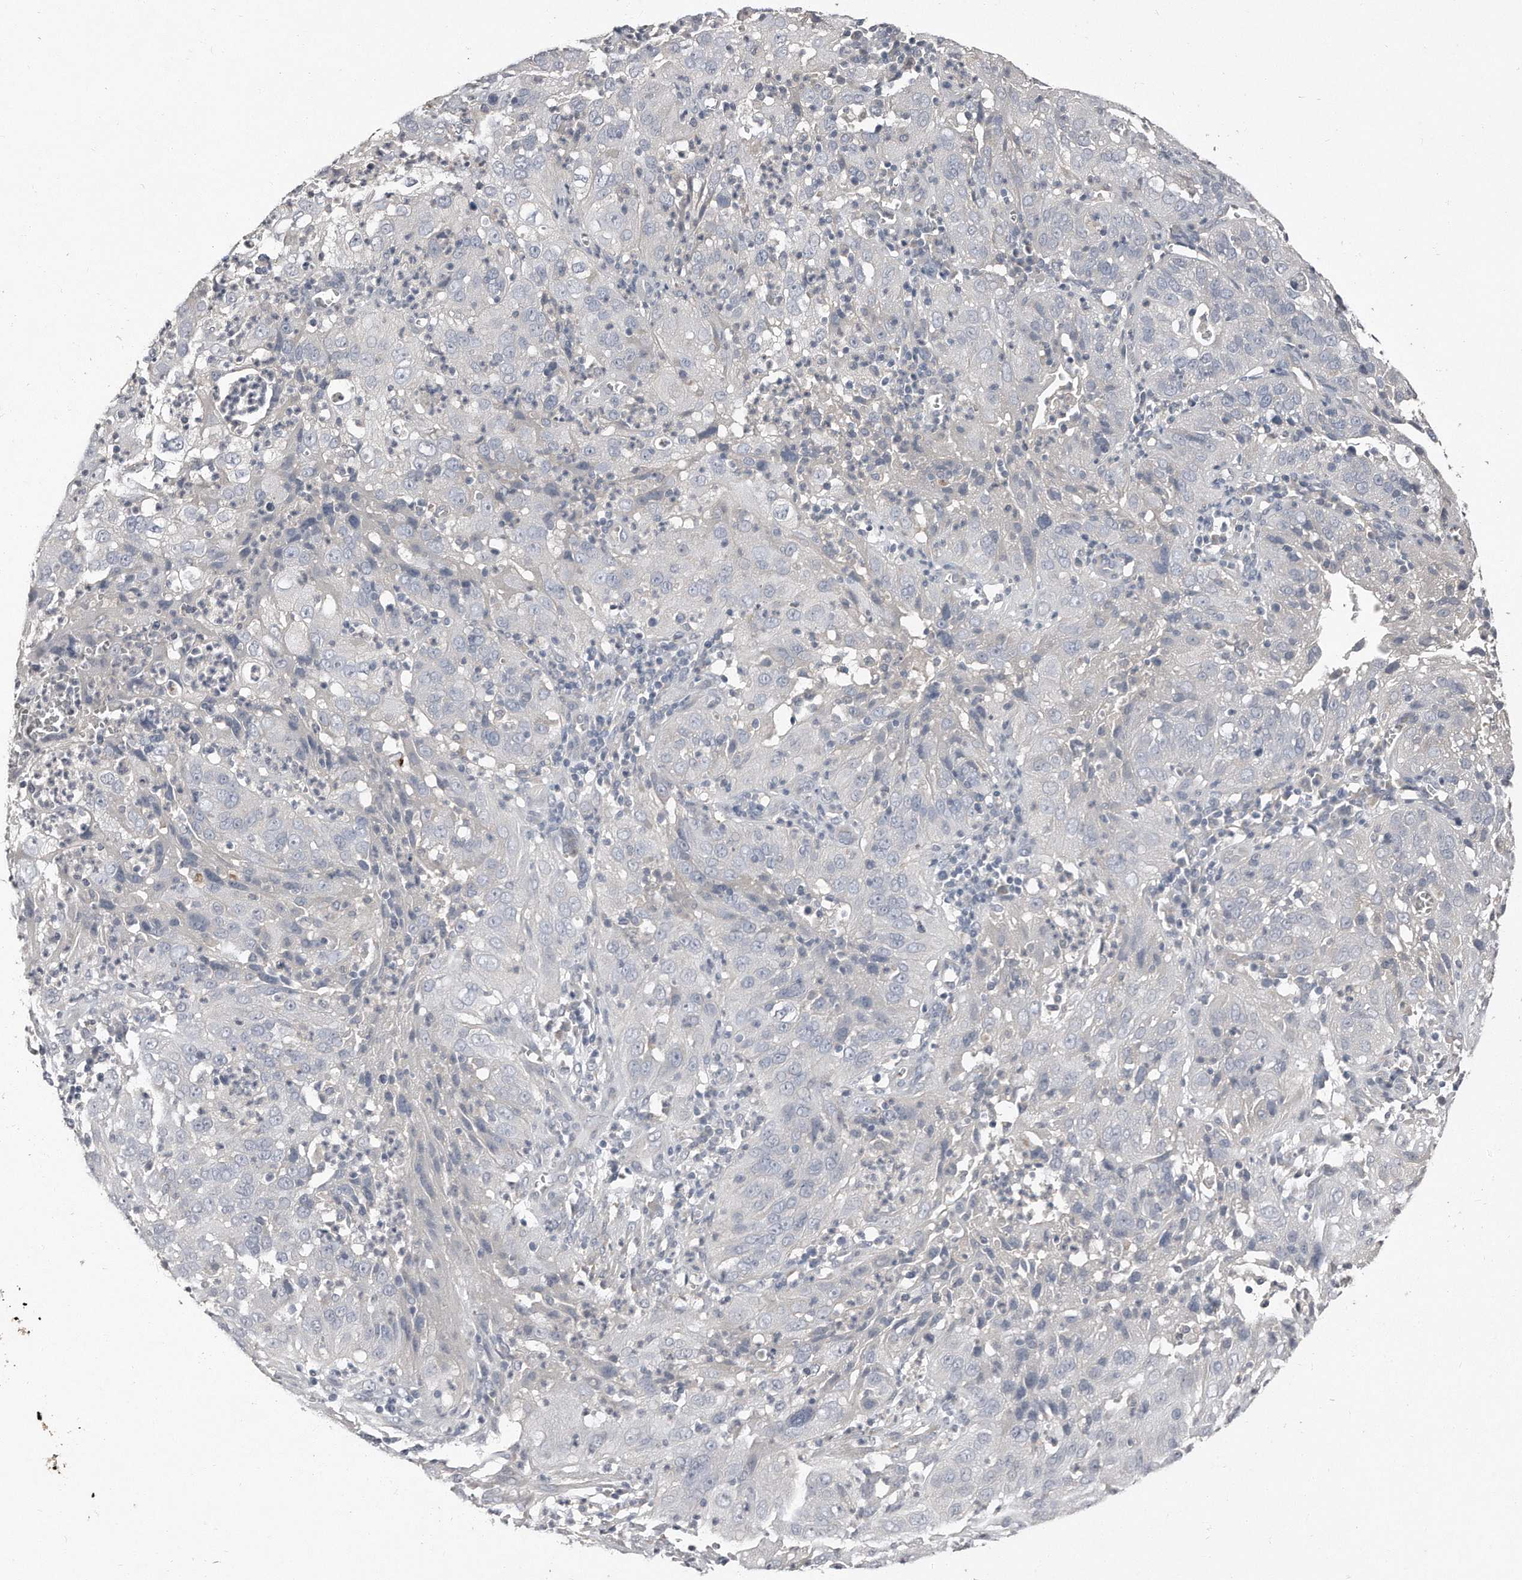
{"staining": {"intensity": "negative", "quantity": "none", "location": "none"}, "tissue": "cervical cancer", "cell_type": "Tumor cells", "image_type": "cancer", "snomed": [{"axis": "morphology", "description": "Squamous cell carcinoma, NOS"}, {"axis": "topography", "description": "Cervix"}], "caption": "This photomicrograph is of cervical cancer stained with immunohistochemistry to label a protein in brown with the nuclei are counter-stained blue. There is no expression in tumor cells.", "gene": "LMOD1", "patient": {"sex": "female", "age": 32}}